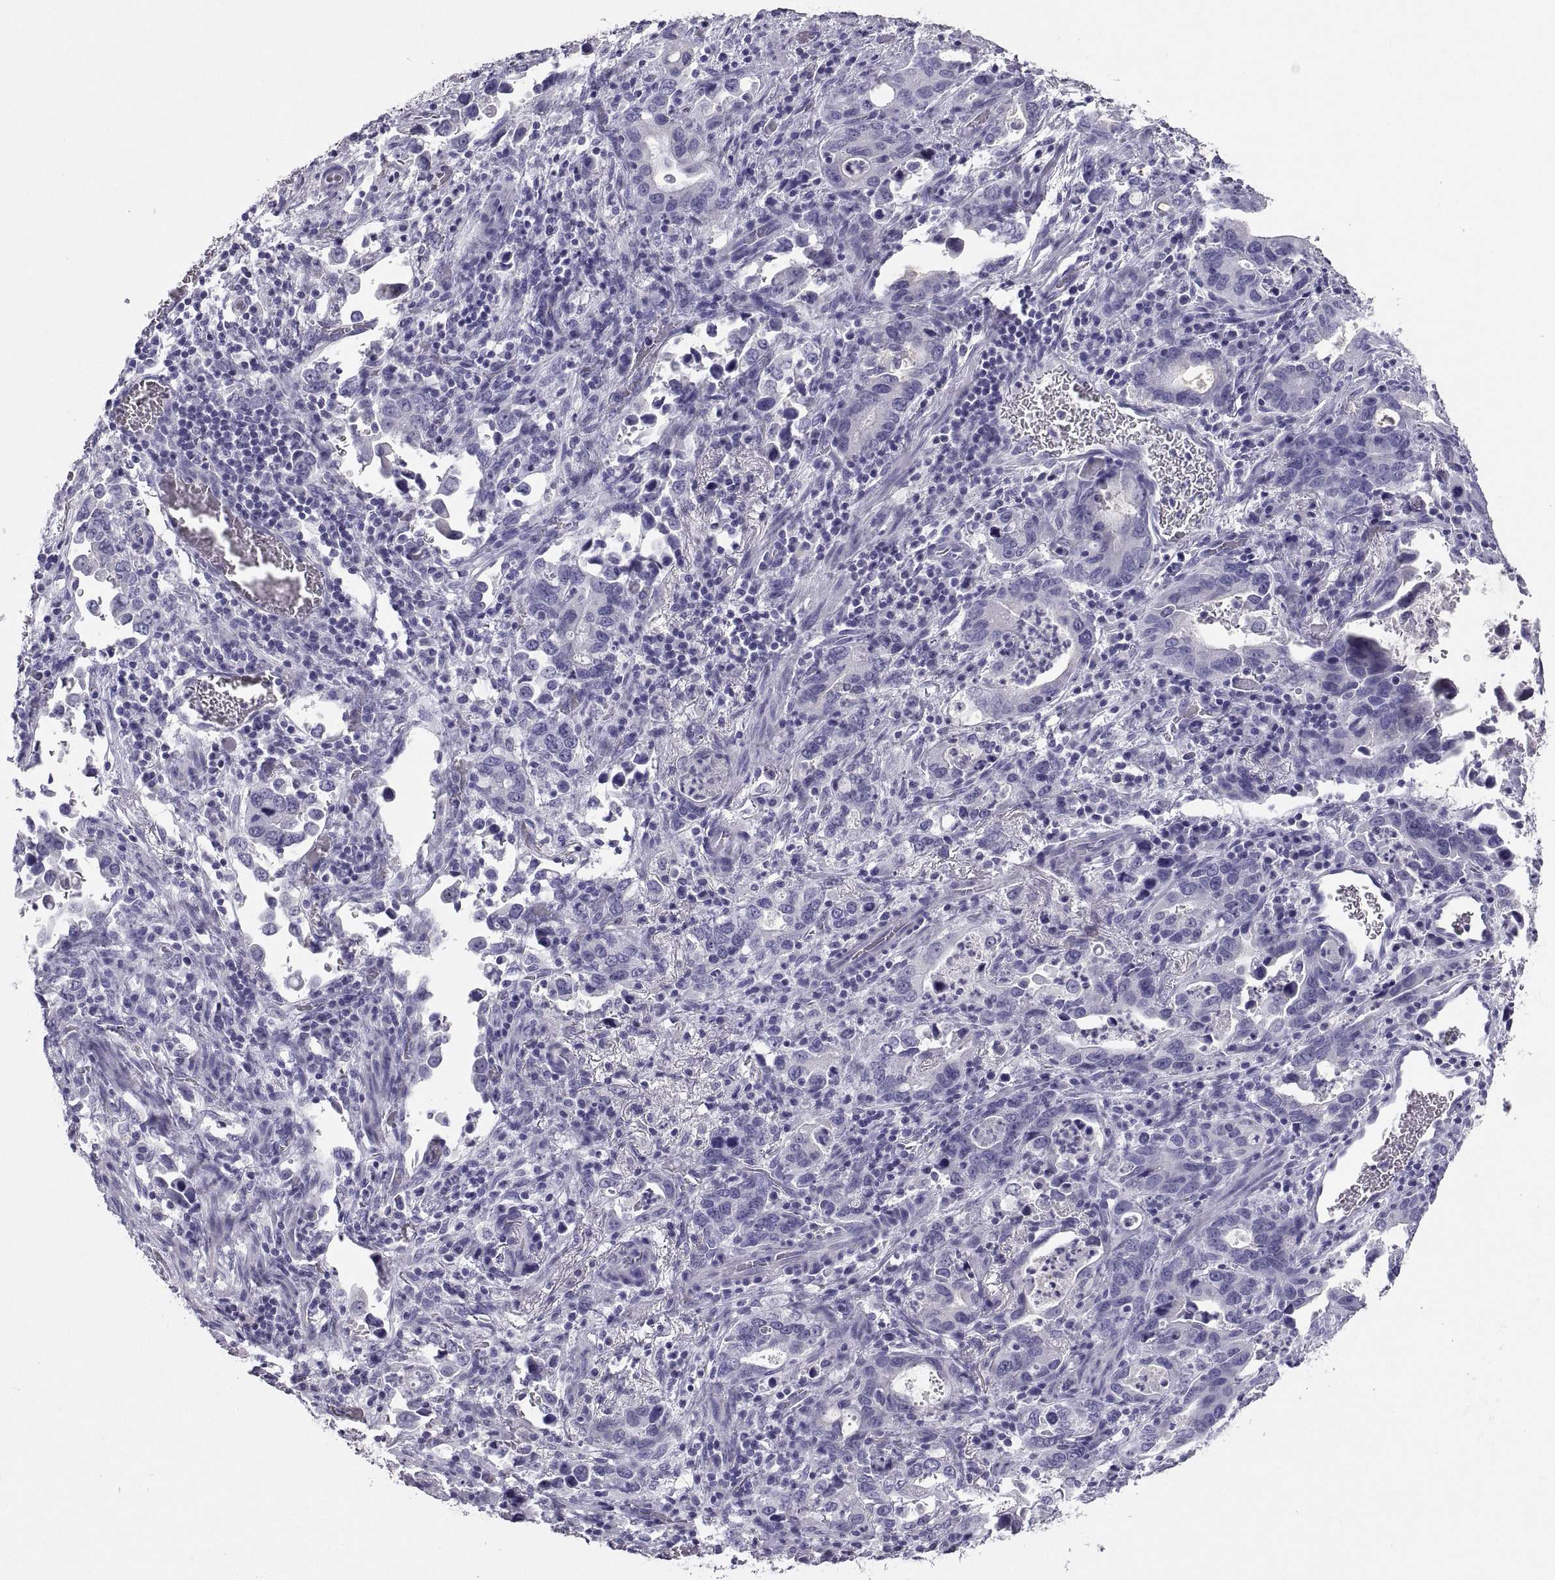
{"staining": {"intensity": "negative", "quantity": "none", "location": "none"}, "tissue": "stomach cancer", "cell_type": "Tumor cells", "image_type": "cancer", "snomed": [{"axis": "morphology", "description": "Adenocarcinoma, NOS"}, {"axis": "topography", "description": "Stomach, upper"}], "caption": "Stomach cancer (adenocarcinoma) was stained to show a protein in brown. There is no significant positivity in tumor cells.", "gene": "PCSK1N", "patient": {"sex": "male", "age": 74}}